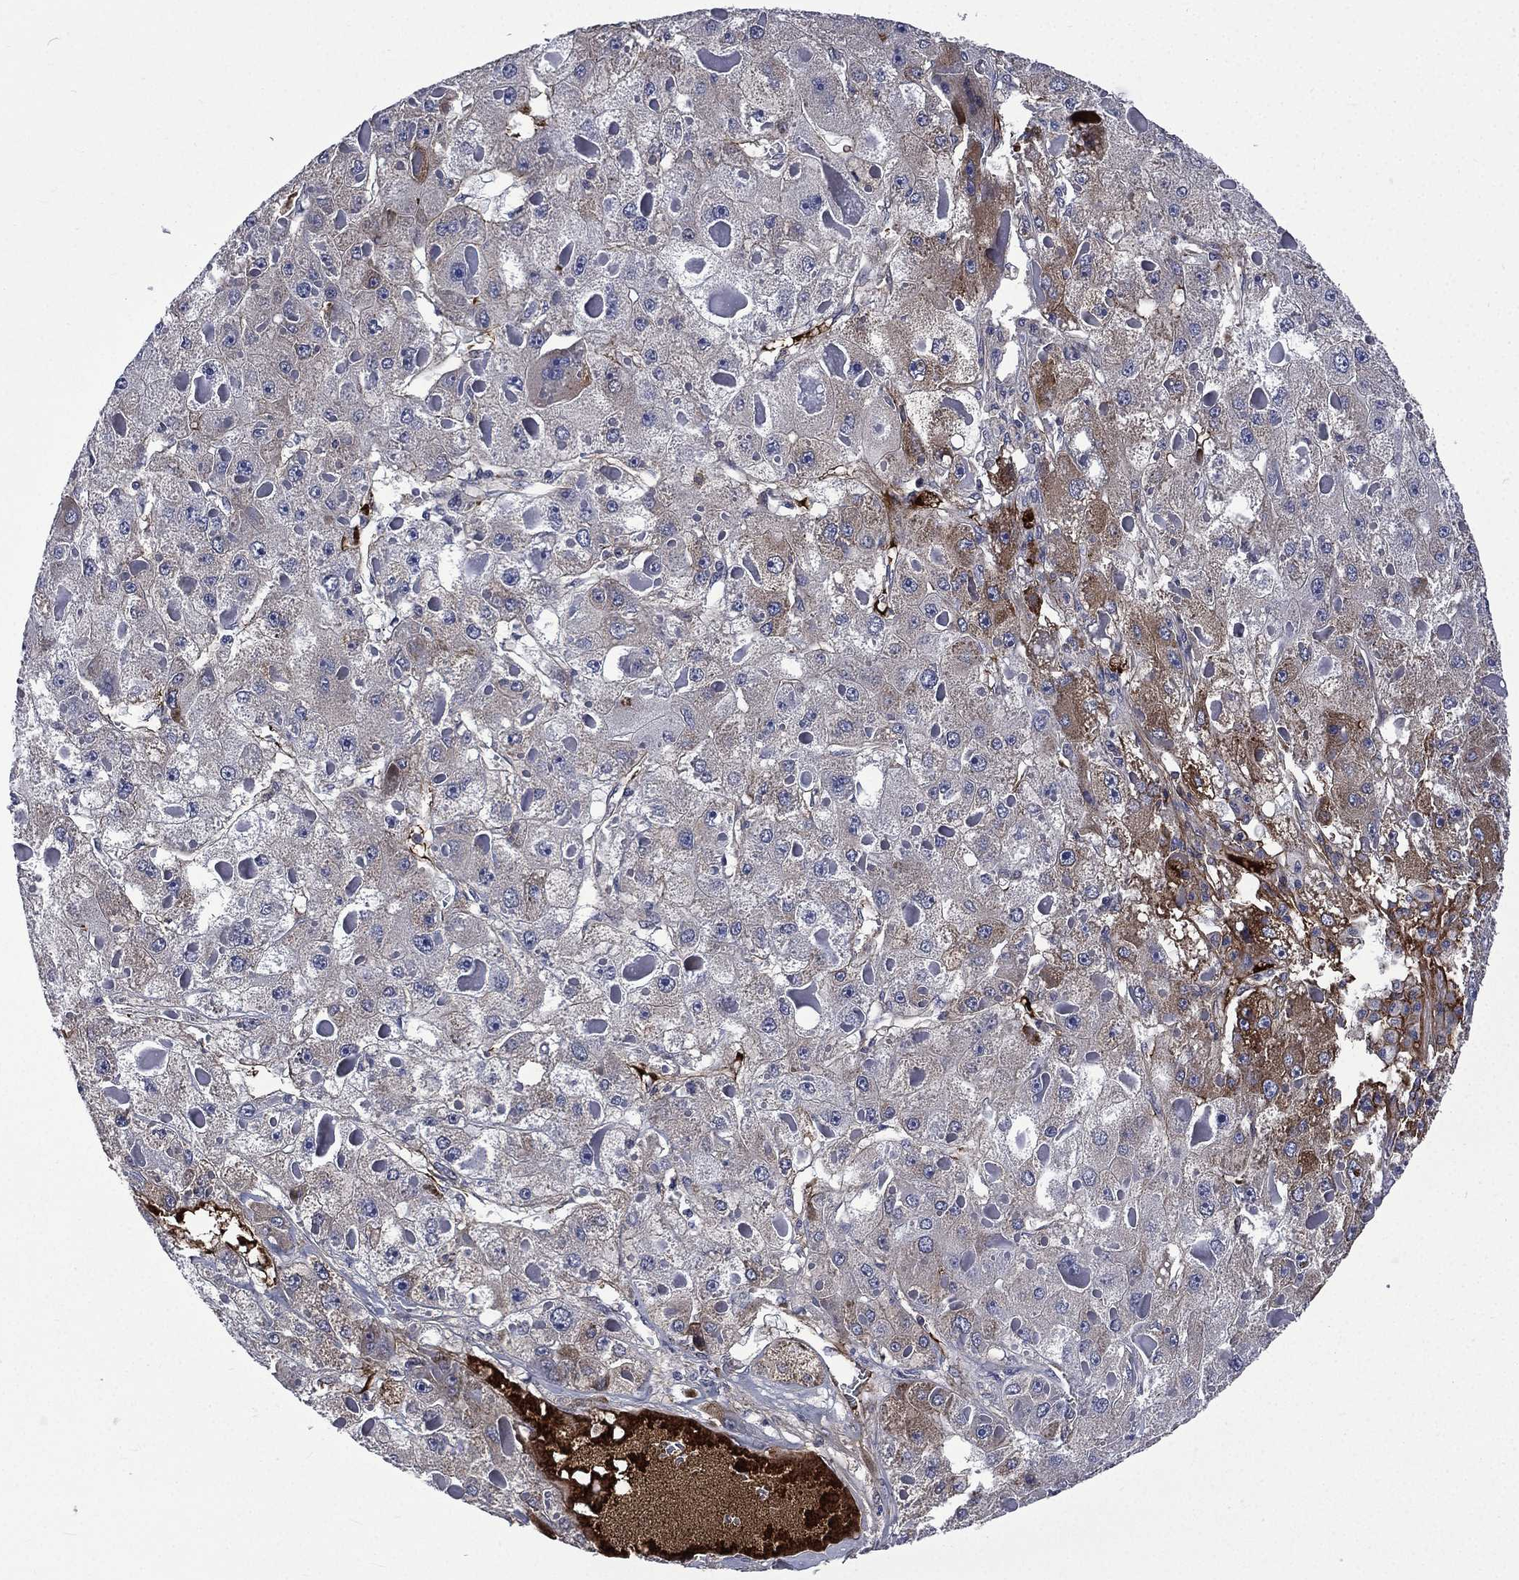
{"staining": {"intensity": "moderate", "quantity": "<25%", "location": "cytoplasmic/membranous"}, "tissue": "liver cancer", "cell_type": "Tumor cells", "image_type": "cancer", "snomed": [{"axis": "morphology", "description": "Carcinoma, Hepatocellular, NOS"}, {"axis": "topography", "description": "Liver"}], "caption": "Protein staining of hepatocellular carcinoma (liver) tissue demonstrates moderate cytoplasmic/membranous staining in about <25% of tumor cells. The staining is performed using DAB (3,3'-diaminobenzidine) brown chromogen to label protein expression. The nuclei are counter-stained blue using hematoxylin.", "gene": "FGG", "patient": {"sex": "female", "age": 73}}